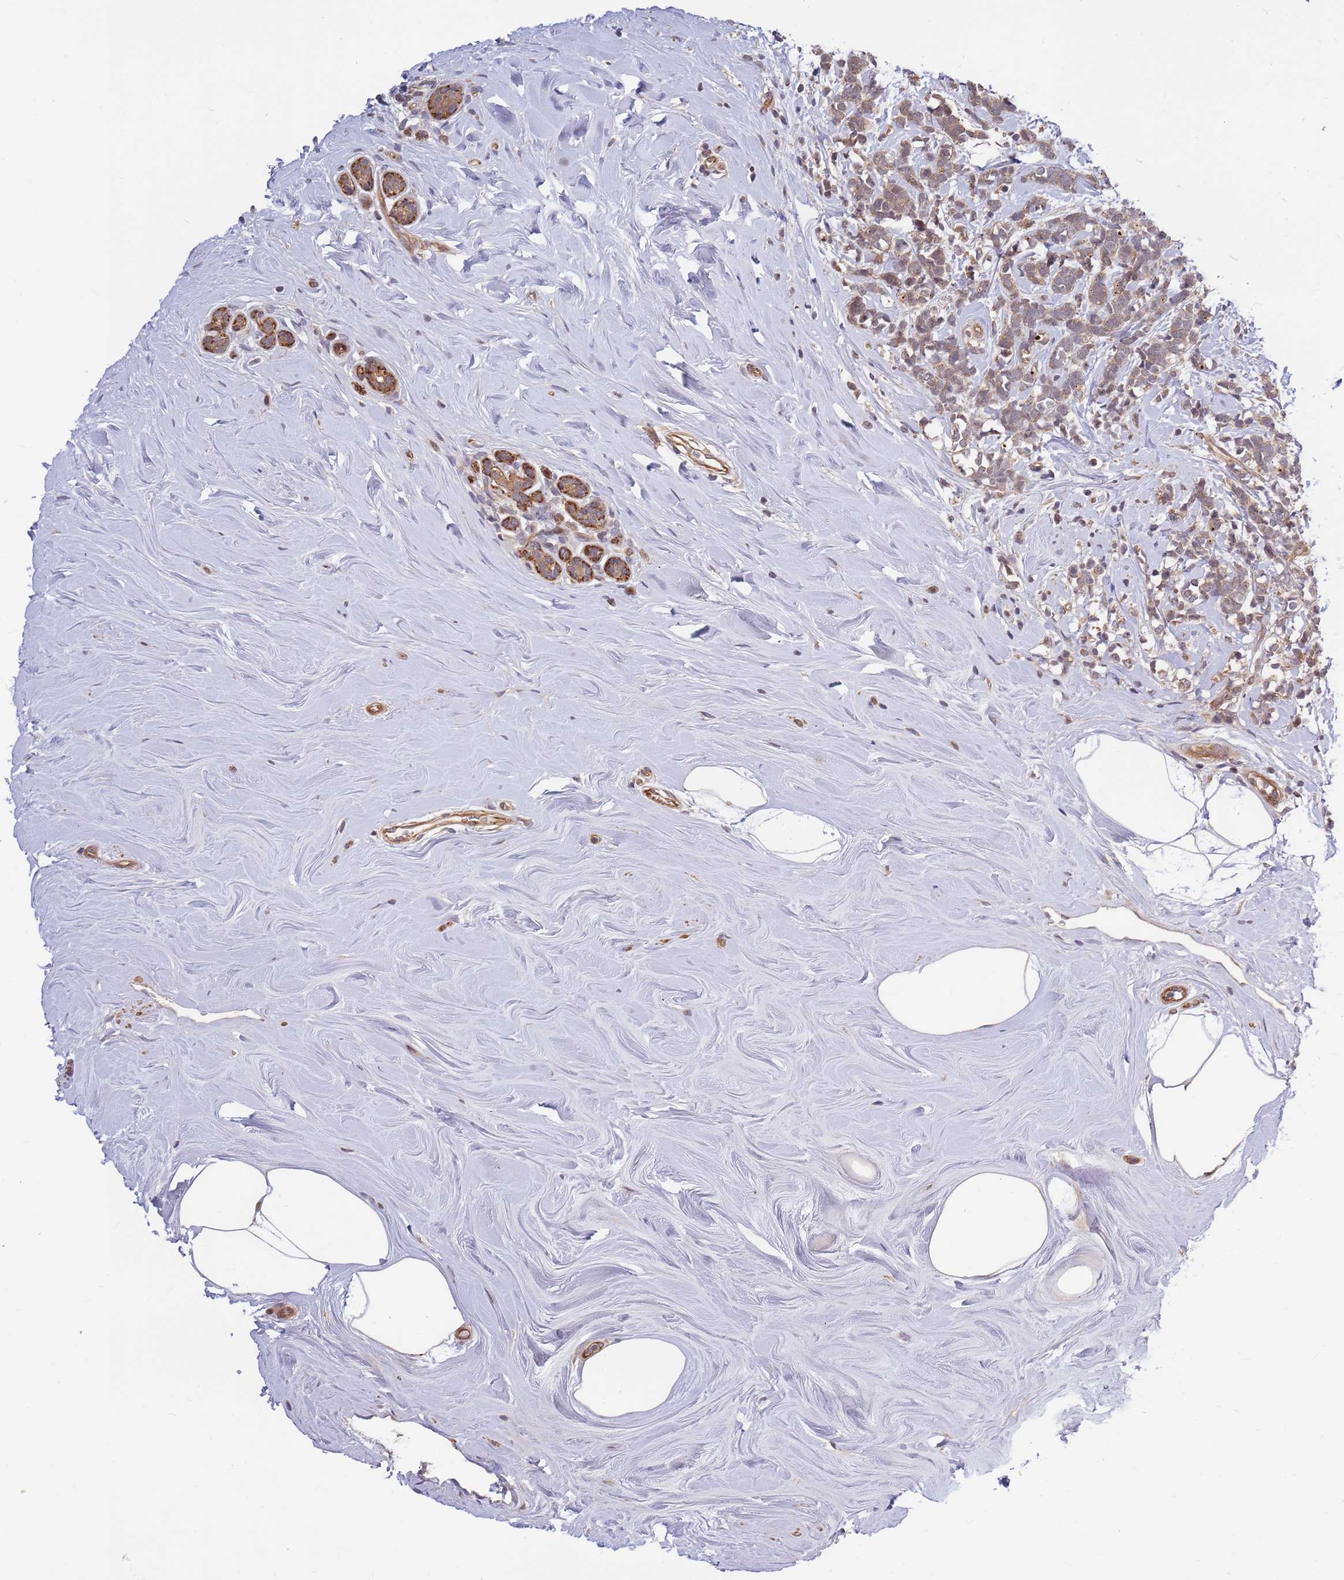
{"staining": {"intensity": "weak", "quantity": ">75%", "location": "cytoplasmic/membranous"}, "tissue": "breast cancer", "cell_type": "Tumor cells", "image_type": "cancer", "snomed": [{"axis": "morphology", "description": "Lobular carcinoma"}, {"axis": "topography", "description": "Breast"}], "caption": "Protein expression analysis of lobular carcinoma (breast) demonstrates weak cytoplasmic/membranous expression in approximately >75% of tumor cells.", "gene": "HAUS3", "patient": {"sex": "female", "age": 58}}